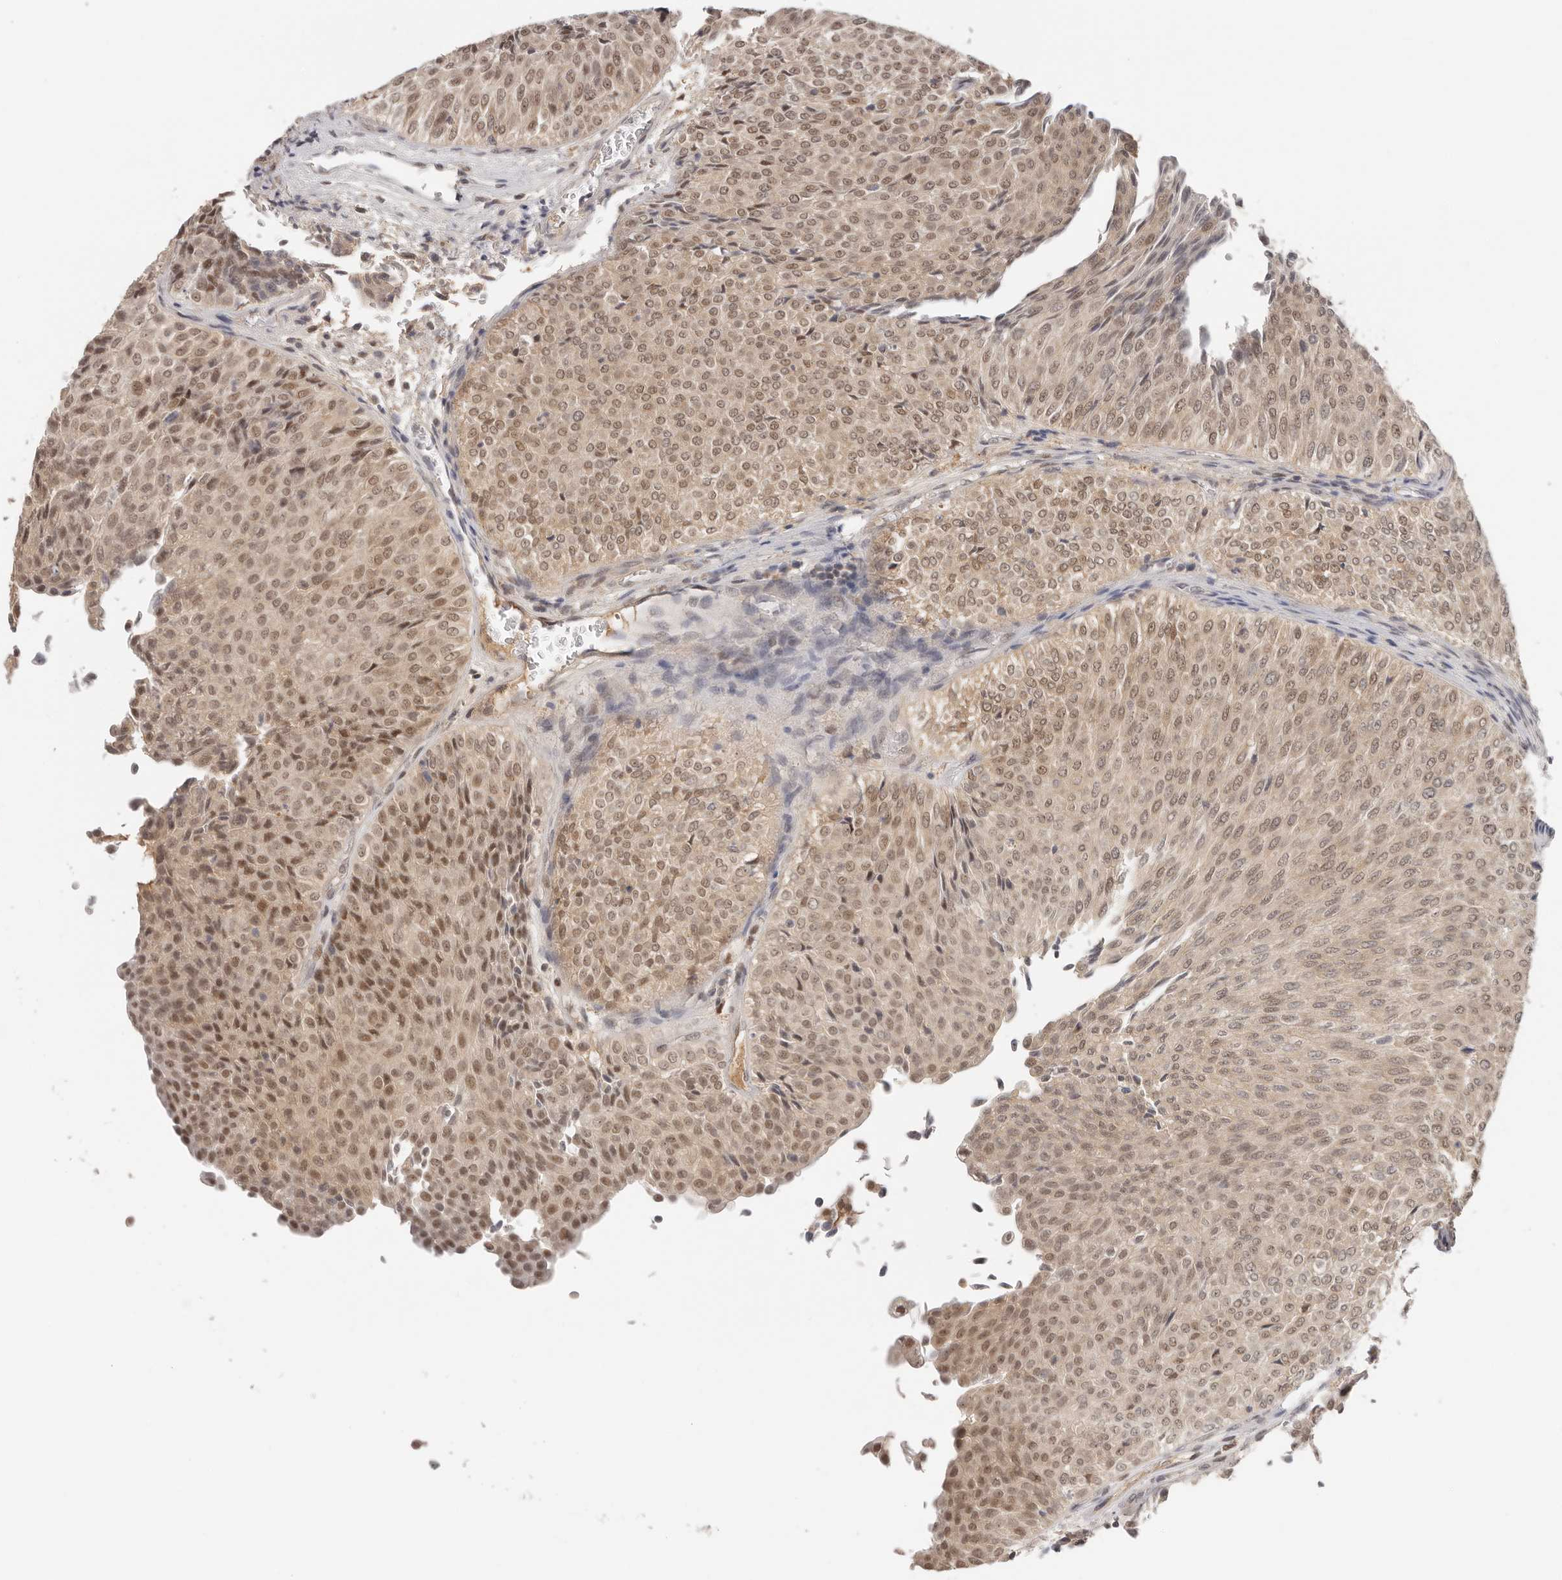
{"staining": {"intensity": "moderate", "quantity": ">75%", "location": "cytoplasmic/membranous,nuclear"}, "tissue": "urothelial cancer", "cell_type": "Tumor cells", "image_type": "cancer", "snomed": [{"axis": "morphology", "description": "Urothelial carcinoma, Low grade"}, {"axis": "topography", "description": "Urinary bladder"}], "caption": "DAB immunohistochemical staining of human low-grade urothelial carcinoma shows moderate cytoplasmic/membranous and nuclear protein staining in approximately >75% of tumor cells.", "gene": "LARP7", "patient": {"sex": "male", "age": 78}}